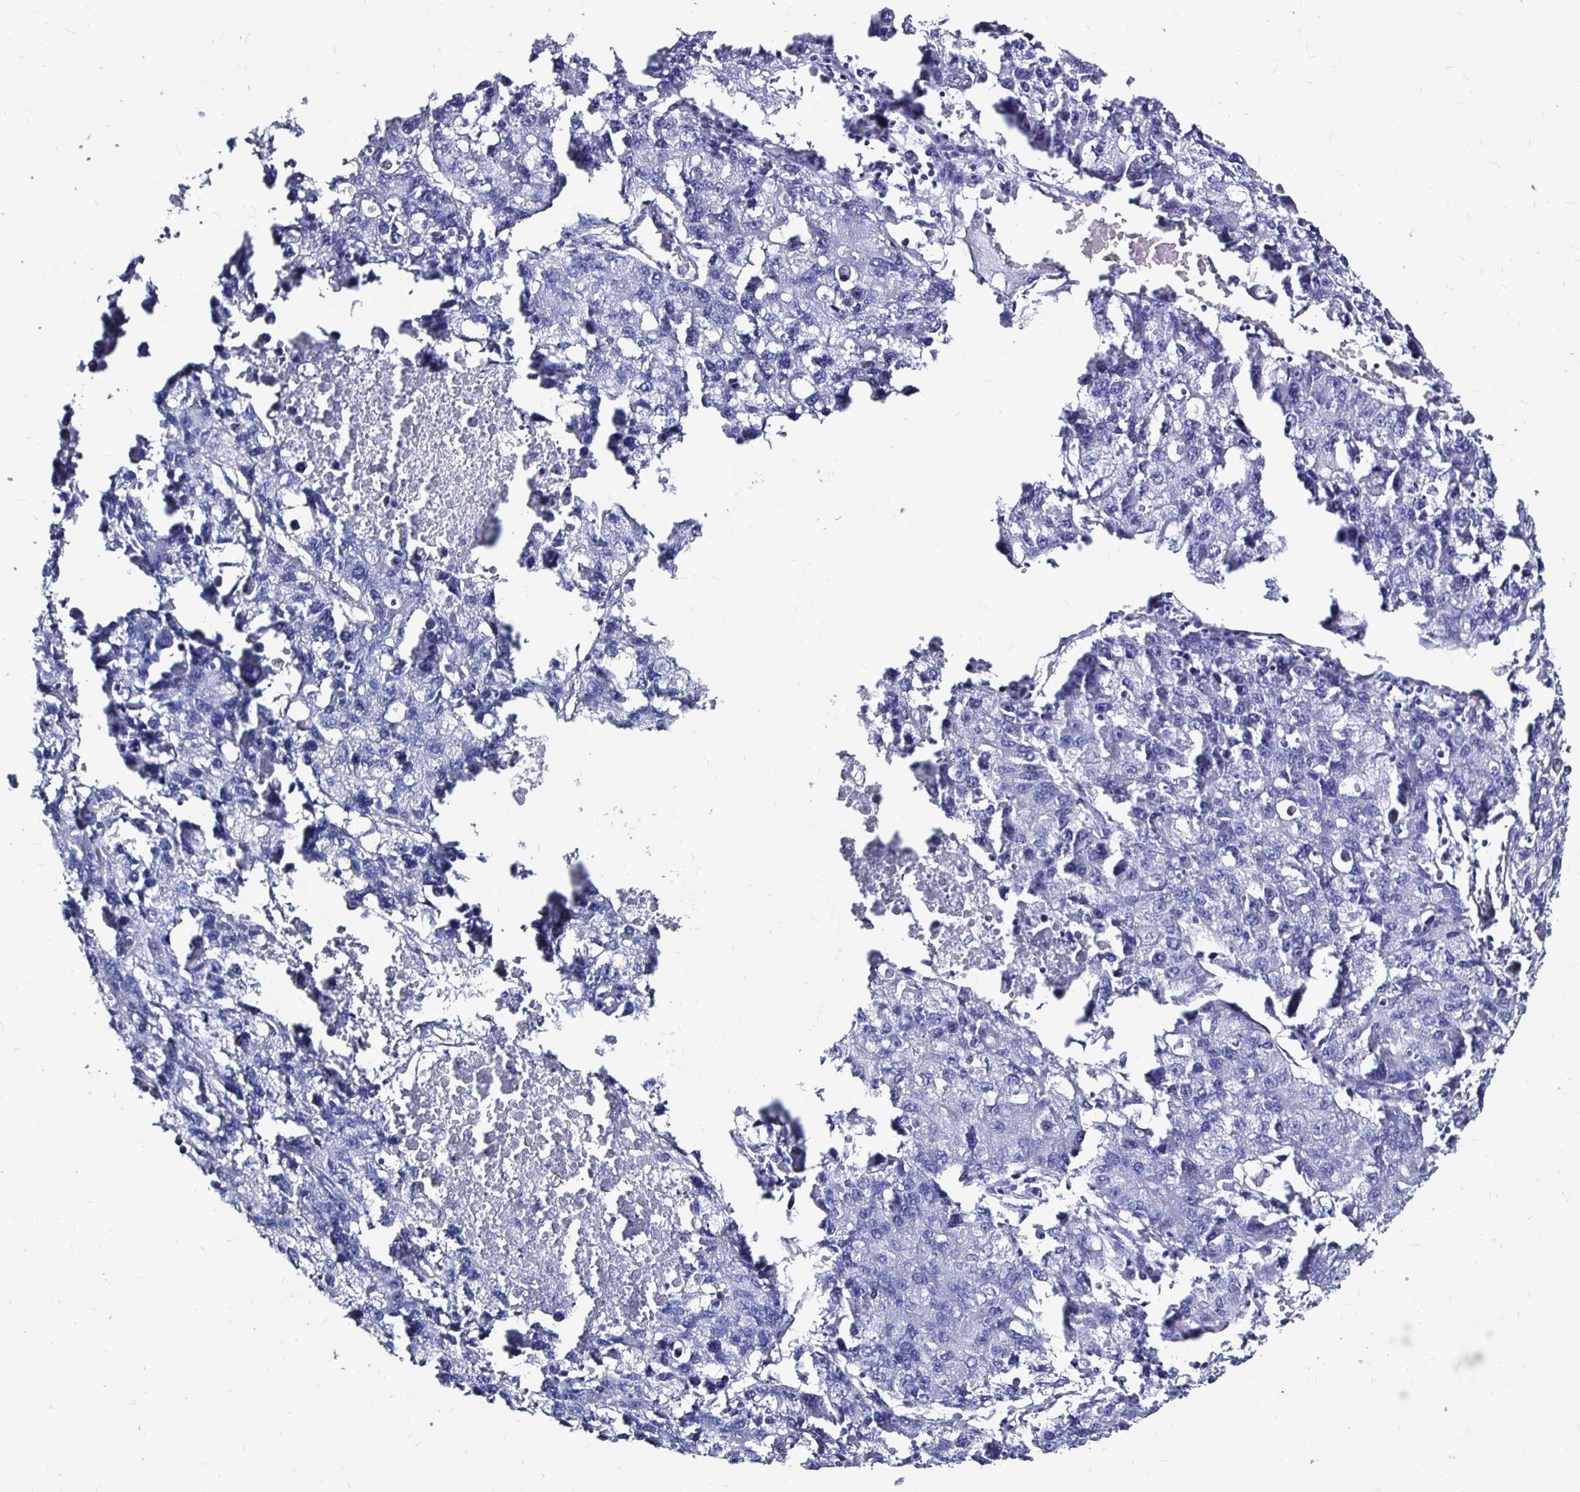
{"staining": {"intensity": "negative", "quantity": "none", "location": "none"}, "tissue": "lung cancer", "cell_type": "Tumor cells", "image_type": "cancer", "snomed": [{"axis": "morphology", "description": "Adenocarcinoma, NOS"}, {"axis": "topography", "description": "Lung"}], "caption": "The image shows no significant expression in tumor cells of lung cancer.", "gene": "LUZP4", "patient": {"sex": "female", "age": 51}}